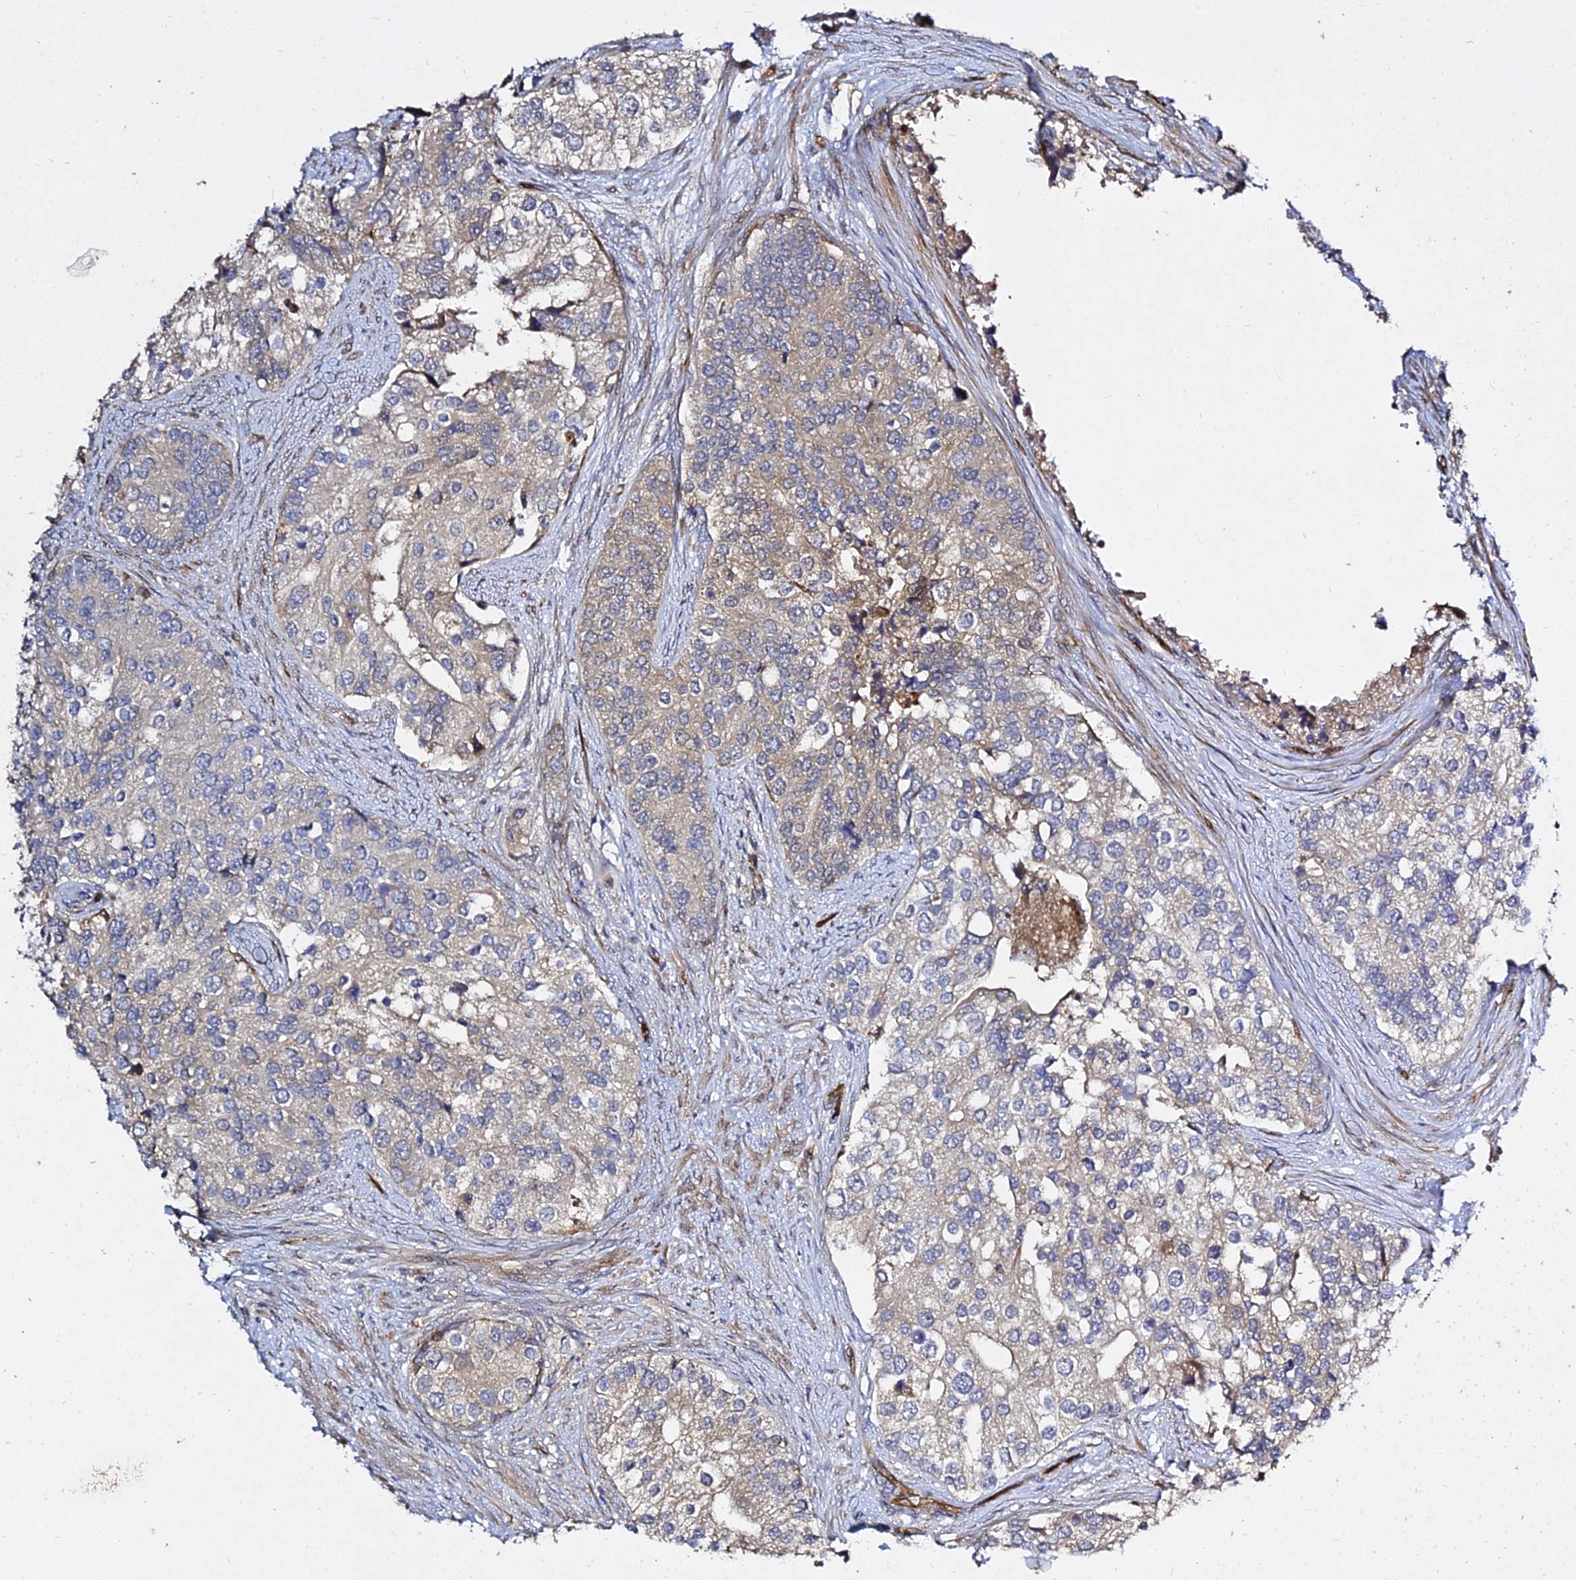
{"staining": {"intensity": "weak", "quantity": "<25%", "location": "cytoplasmic/membranous"}, "tissue": "prostate cancer", "cell_type": "Tumor cells", "image_type": "cancer", "snomed": [{"axis": "morphology", "description": "Adenocarcinoma, High grade"}, {"axis": "topography", "description": "Prostate"}], "caption": "Tumor cells are negative for protein expression in human prostate high-grade adenocarcinoma.", "gene": "GRTP1", "patient": {"sex": "male", "age": 62}}